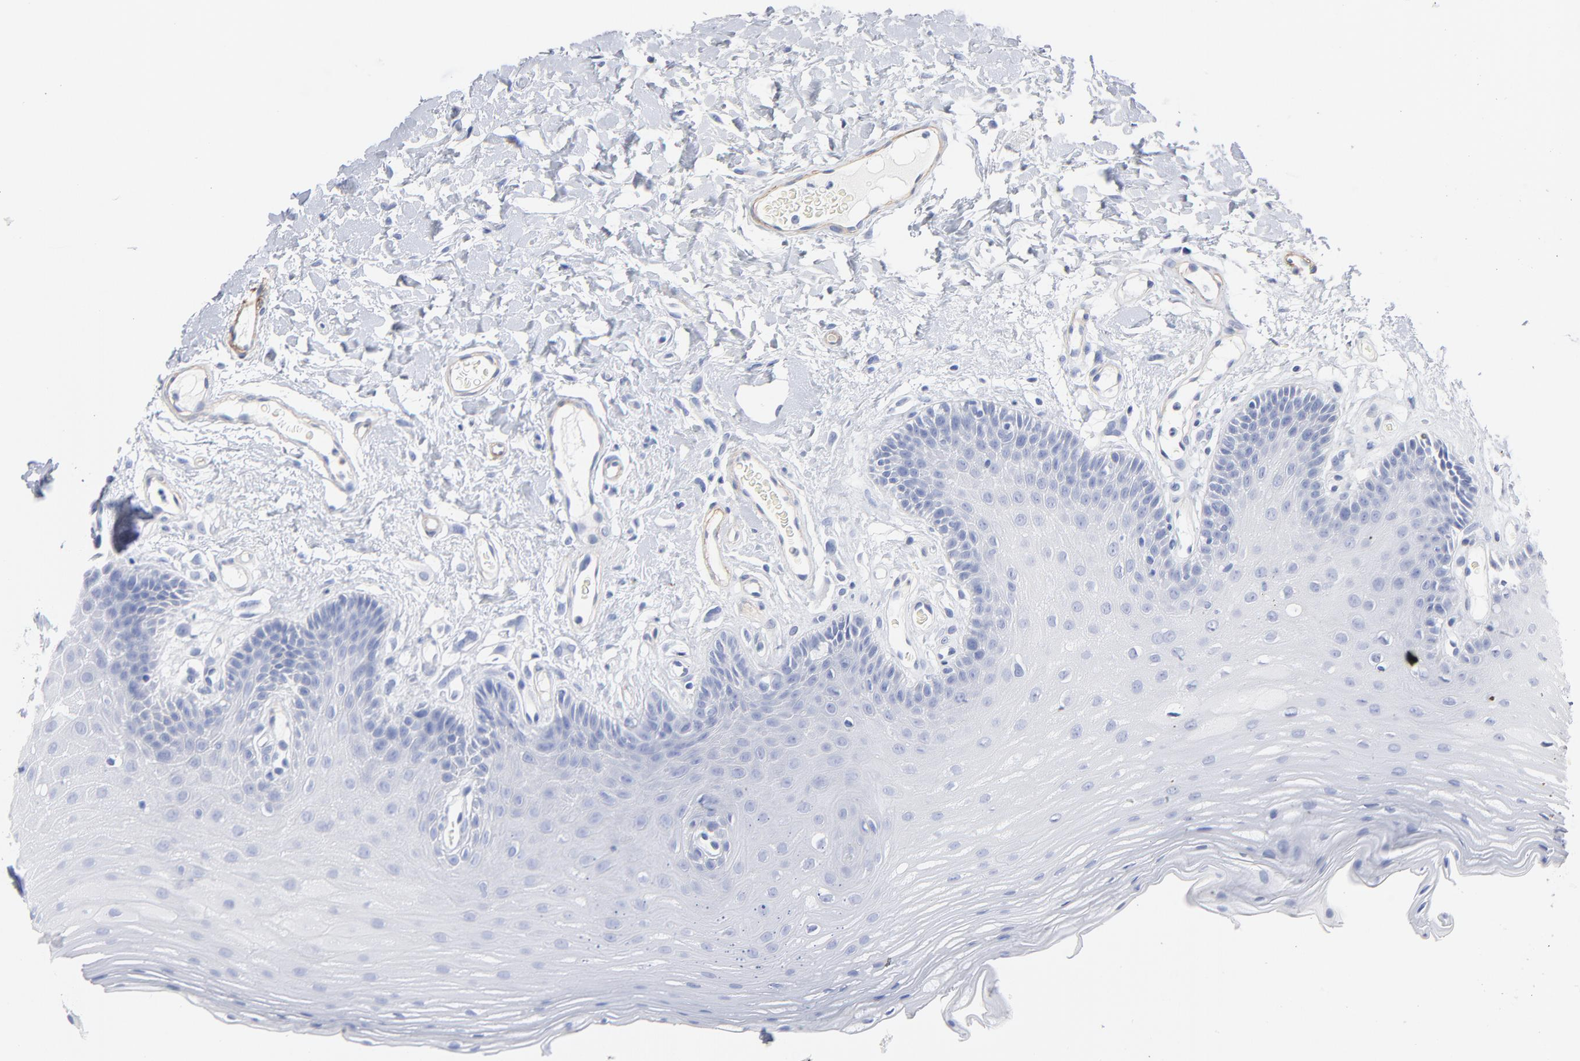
{"staining": {"intensity": "negative", "quantity": "none", "location": "none"}, "tissue": "oral mucosa", "cell_type": "Squamous epithelial cells", "image_type": "normal", "snomed": [{"axis": "morphology", "description": "Normal tissue, NOS"}, {"axis": "morphology", "description": "Squamous cell carcinoma, NOS"}, {"axis": "topography", "description": "Skeletal muscle"}, {"axis": "topography", "description": "Oral tissue"}, {"axis": "topography", "description": "Head-Neck"}], "caption": "Immunohistochemistry micrograph of normal human oral mucosa stained for a protein (brown), which shows no staining in squamous epithelial cells.", "gene": "AGTR1", "patient": {"sex": "male", "age": 71}}